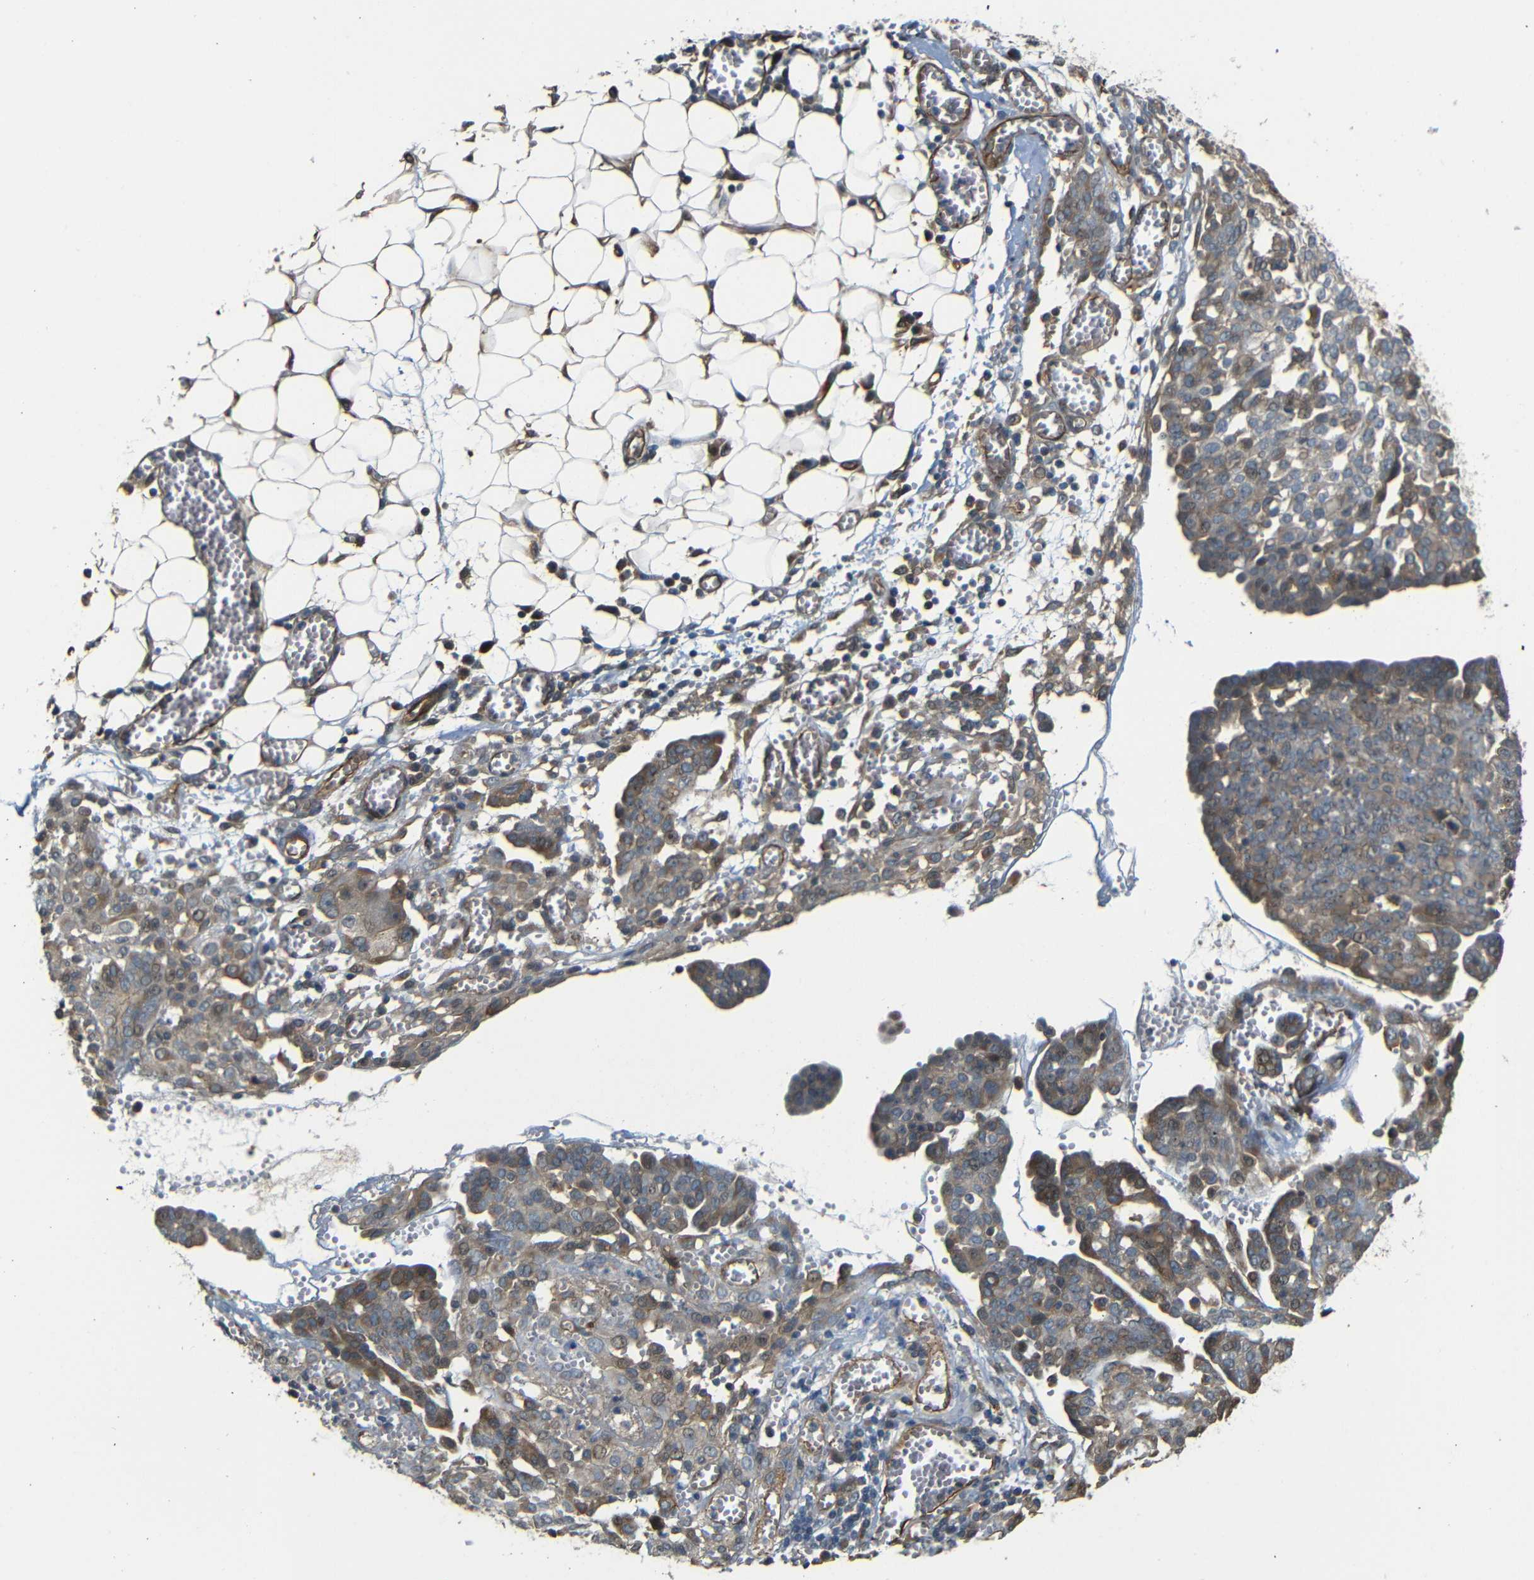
{"staining": {"intensity": "moderate", "quantity": "25%-75%", "location": "cytoplasmic/membranous"}, "tissue": "ovarian cancer", "cell_type": "Tumor cells", "image_type": "cancer", "snomed": [{"axis": "morphology", "description": "Cystadenocarcinoma, serous, NOS"}, {"axis": "topography", "description": "Soft tissue"}, {"axis": "topography", "description": "Ovary"}], "caption": "This micrograph shows immunohistochemistry staining of ovarian cancer (serous cystadenocarcinoma), with medium moderate cytoplasmic/membranous expression in approximately 25%-75% of tumor cells.", "gene": "RELL1", "patient": {"sex": "female", "age": 57}}